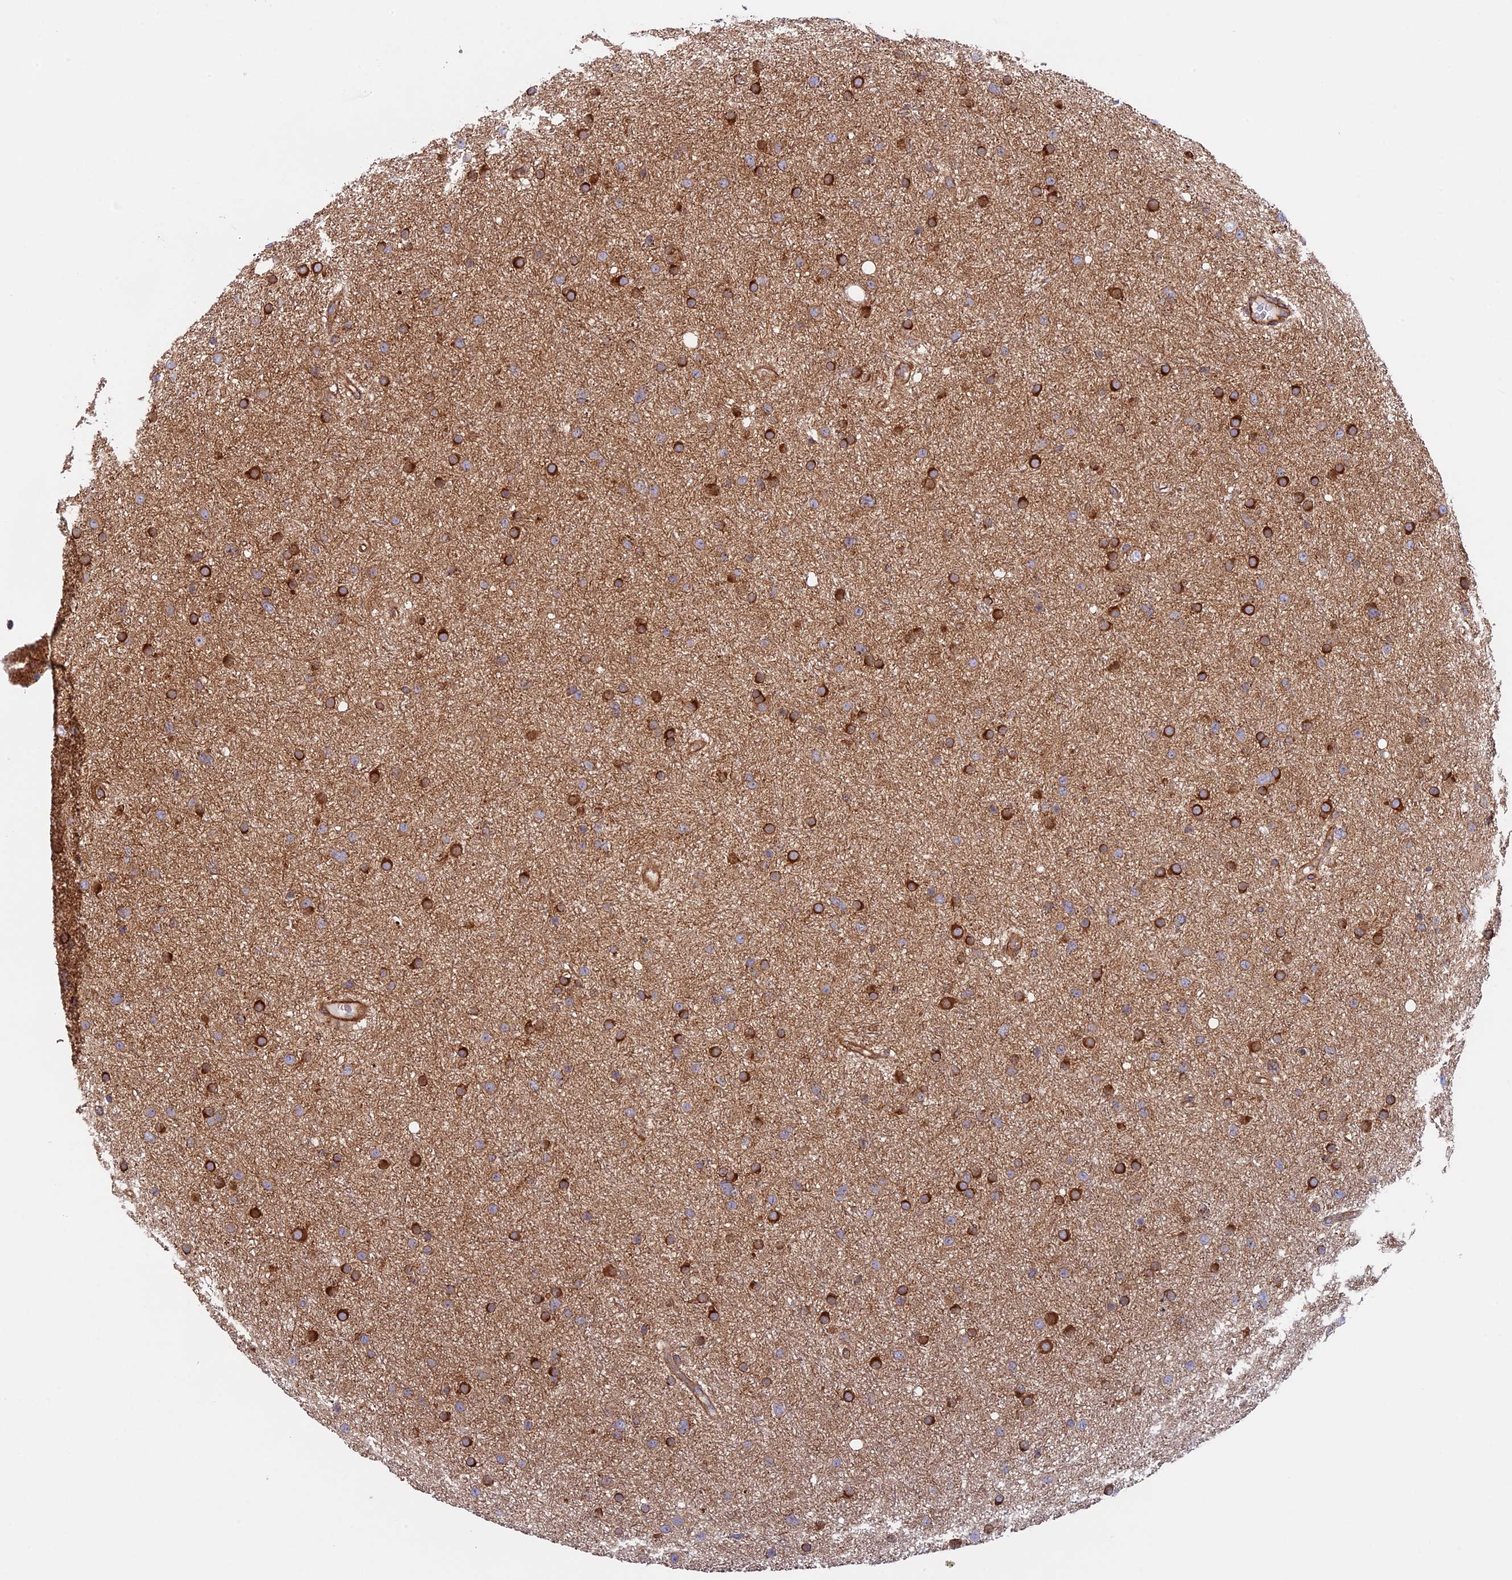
{"staining": {"intensity": "strong", "quantity": ">75%", "location": "cytoplasmic/membranous"}, "tissue": "glioma", "cell_type": "Tumor cells", "image_type": "cancer", "snomed": [{"axis": "morphology", "description": "Glioma, malignant, Low grade"}, {"axis": "topography", "description": "Cerebral cortex"}], "caption": "Glioma was stained to show a protein in brown. There is high levels of strong cytoplasmic/membranous positivity in approximately >75% of tumor cells. (Stains: DAB in brown, nuclei in blue, Microscopy: brightfield microscopy at high magnification).", "gene": "CCDC8", "patient": {"sex": "female", "age": 39}}